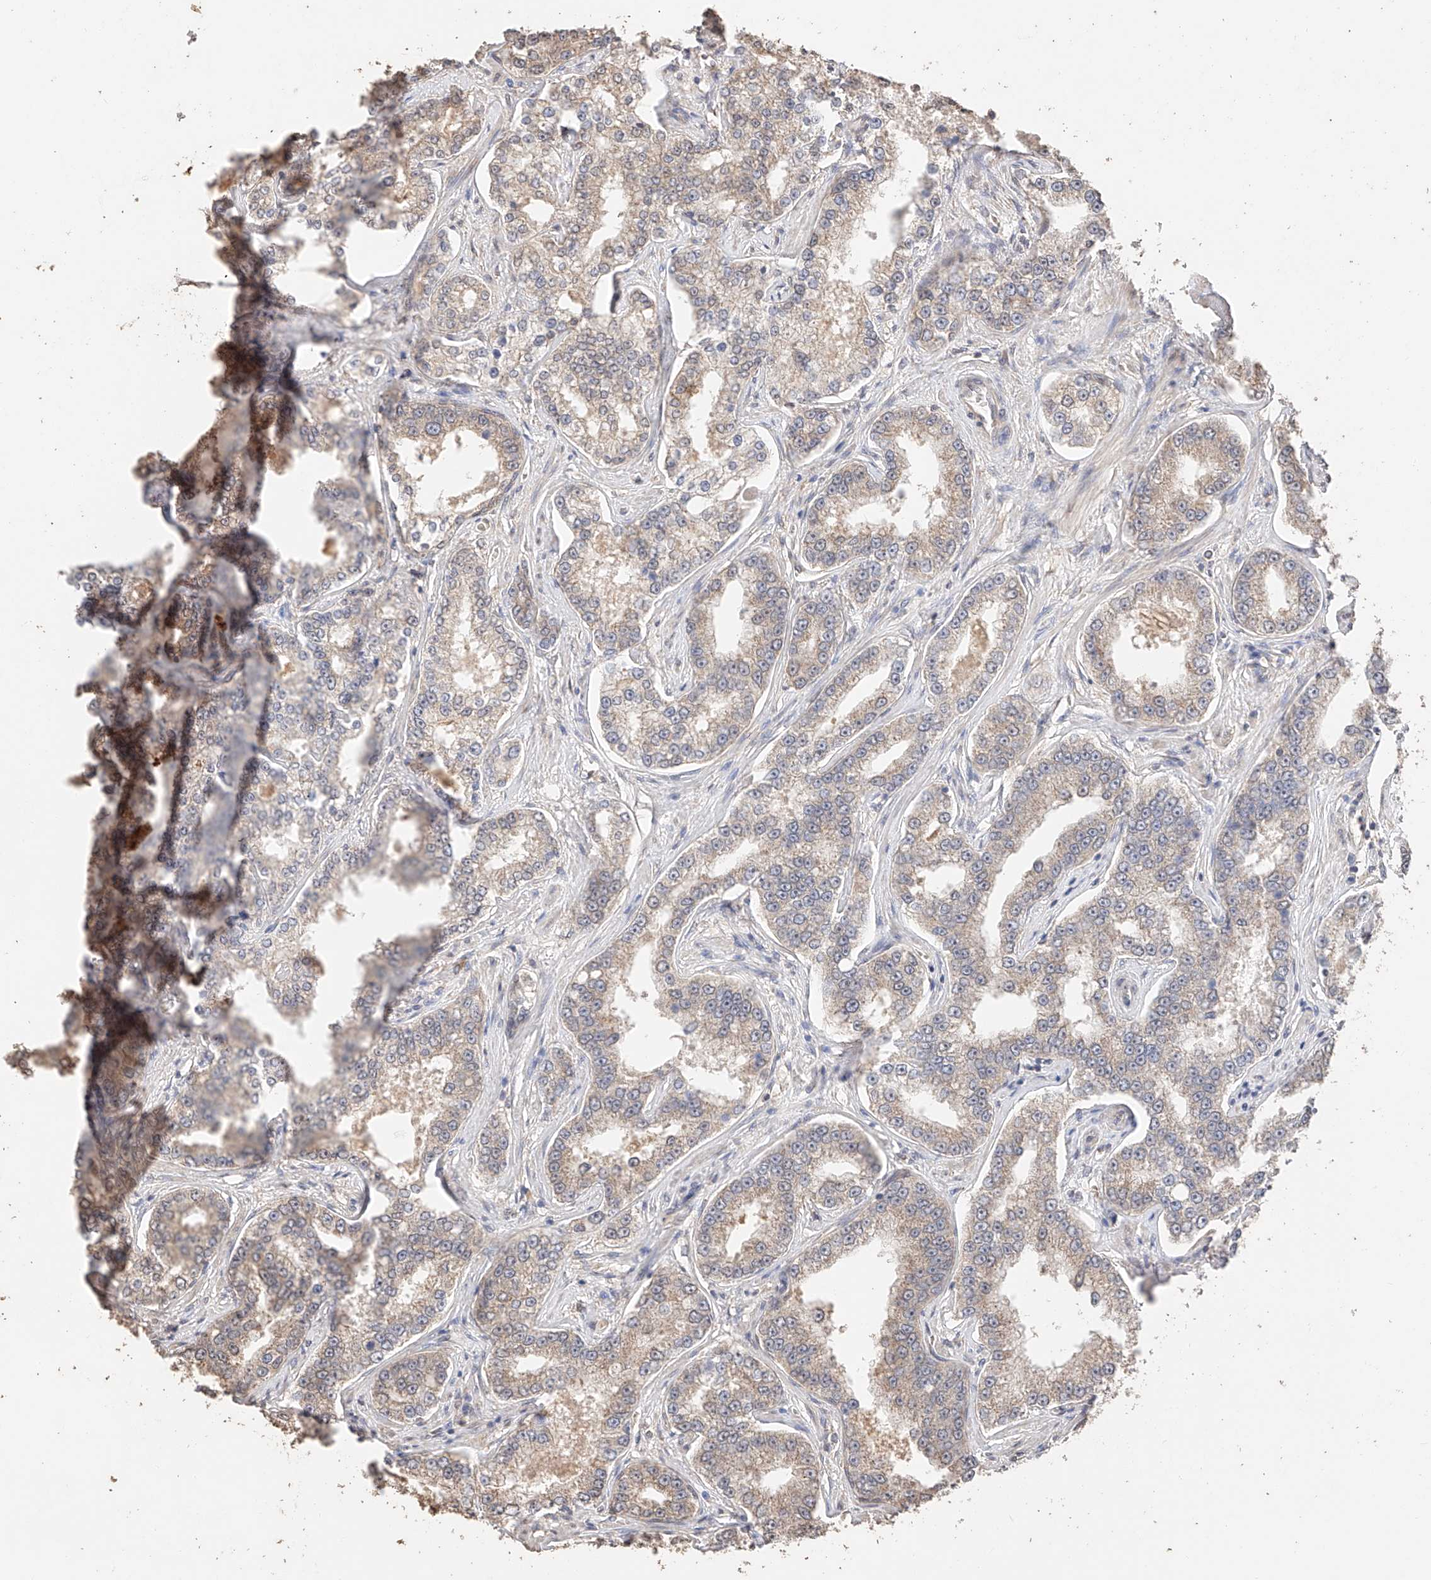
{"staining": {"intensity": "weak", "quantity": ">75%", "location": "cytoplasmic/membranous"}, "tissue": "prostate cancer", "cell_type": "Tumor cells", "image_type": "cancer", "snomed": [{"axis": "morphology", "description": "Normal tissue, NOS"}, {"axis": "morphology", "description": "Adenocarcinoma, High grade"}, {"axis": "topography", "description": "Prostate"}], "caption": "This is an image of immunohistochemistry staining of prostate high-grade adenocarcinoma, which shows weak positivity in the cytoplasmic/membranous of tumor cells.", "gene": "IL22RA2", "patient": {"sex": "male", "age": 83}}